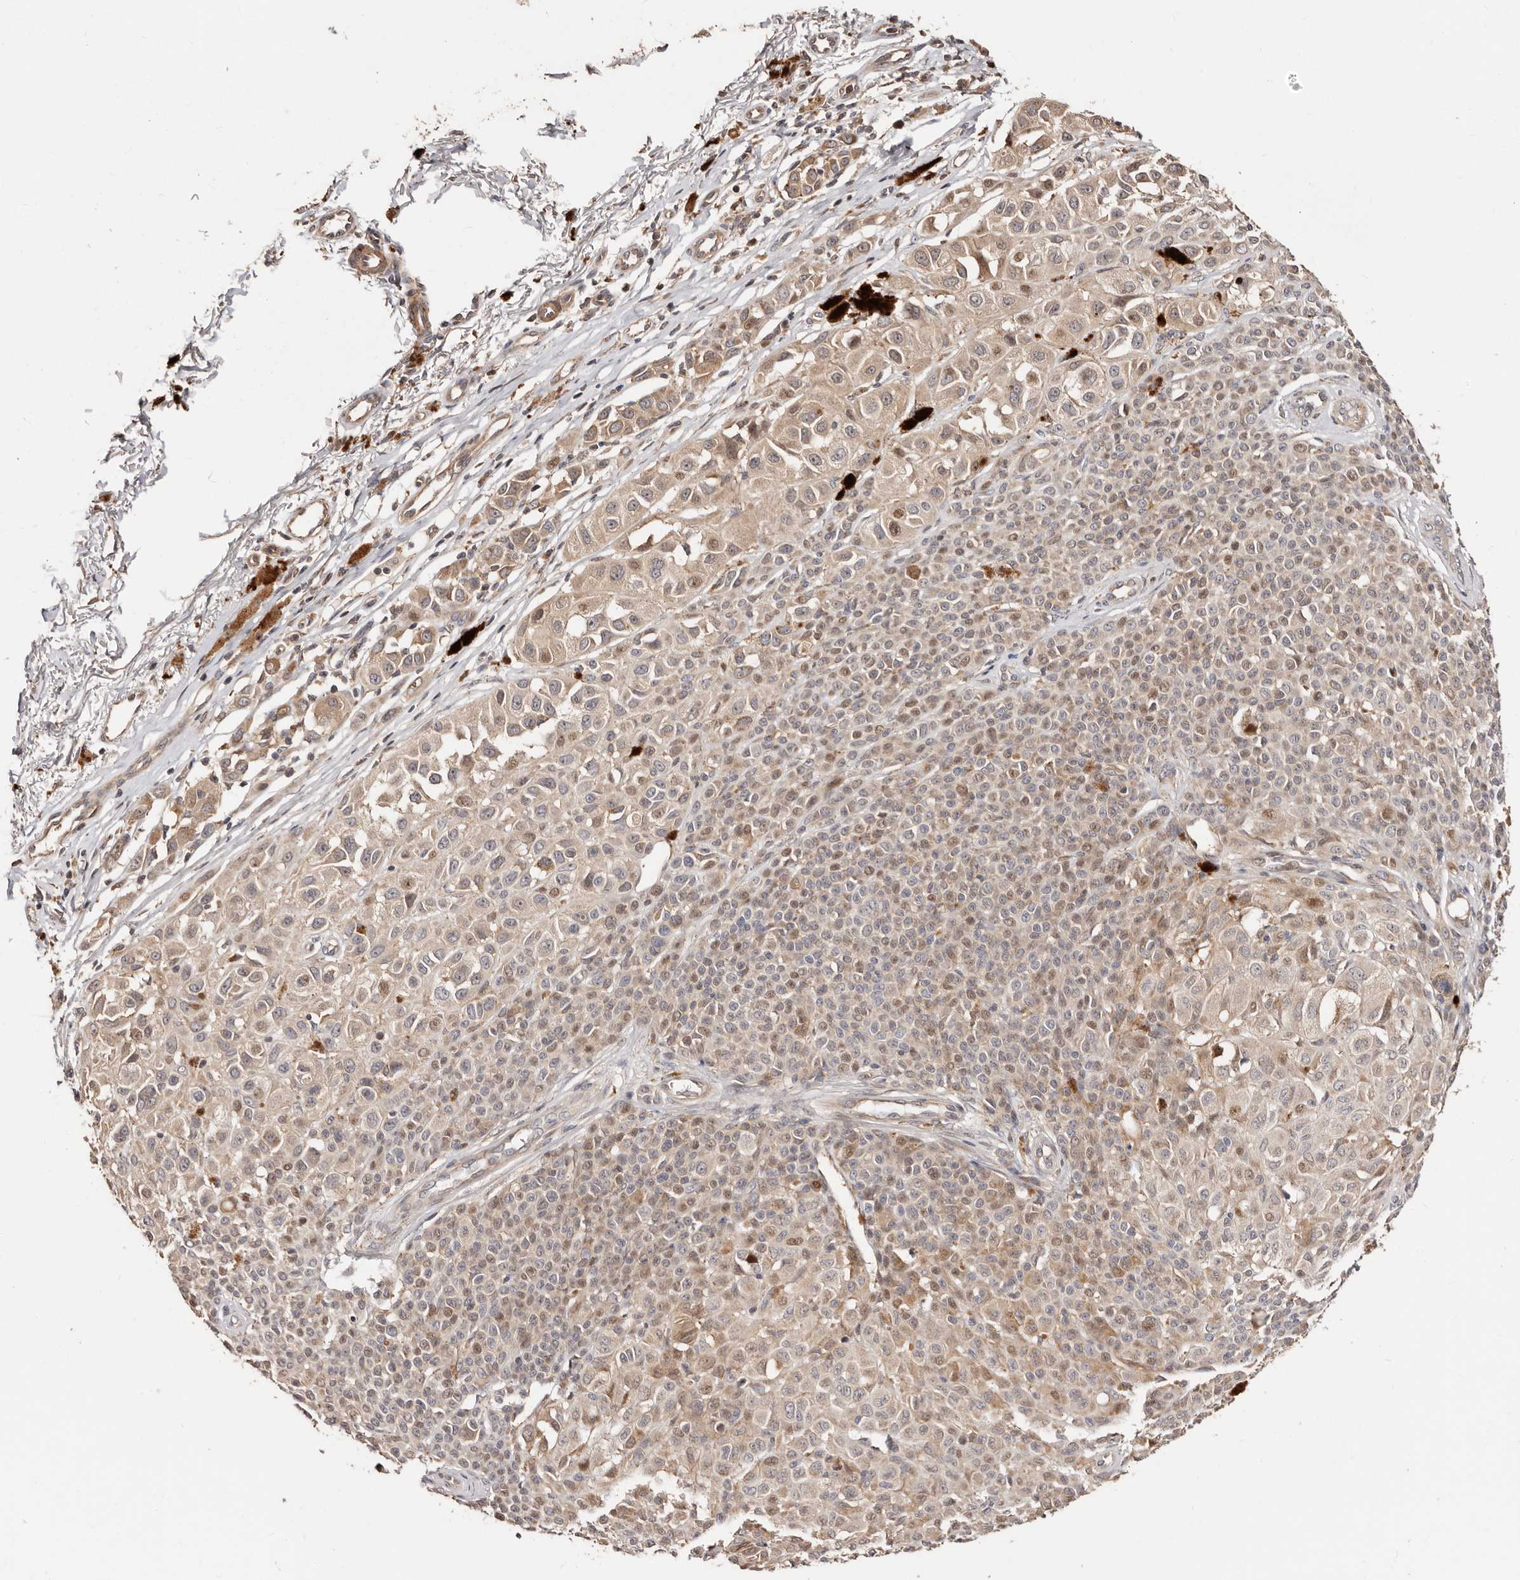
{"staining": {"intensity": "weak", "quantity": "<25%", "location": "cytoplasmic/membranous"}, "tissue": "melanoma", "cell_type": "Tumor cells", "image_type": "cancer", "snomed": [{"axis": "morphology", "description": "Malignant melanoma, NOS"}, {"axis": "topography", "description": "Skin of leg"}], "caption": "Immunohistochemistry of malignant melanoma shows no staining in tumor cells.", "gene": "APOL6", "patient": {"sex": "female", "age": 72}}